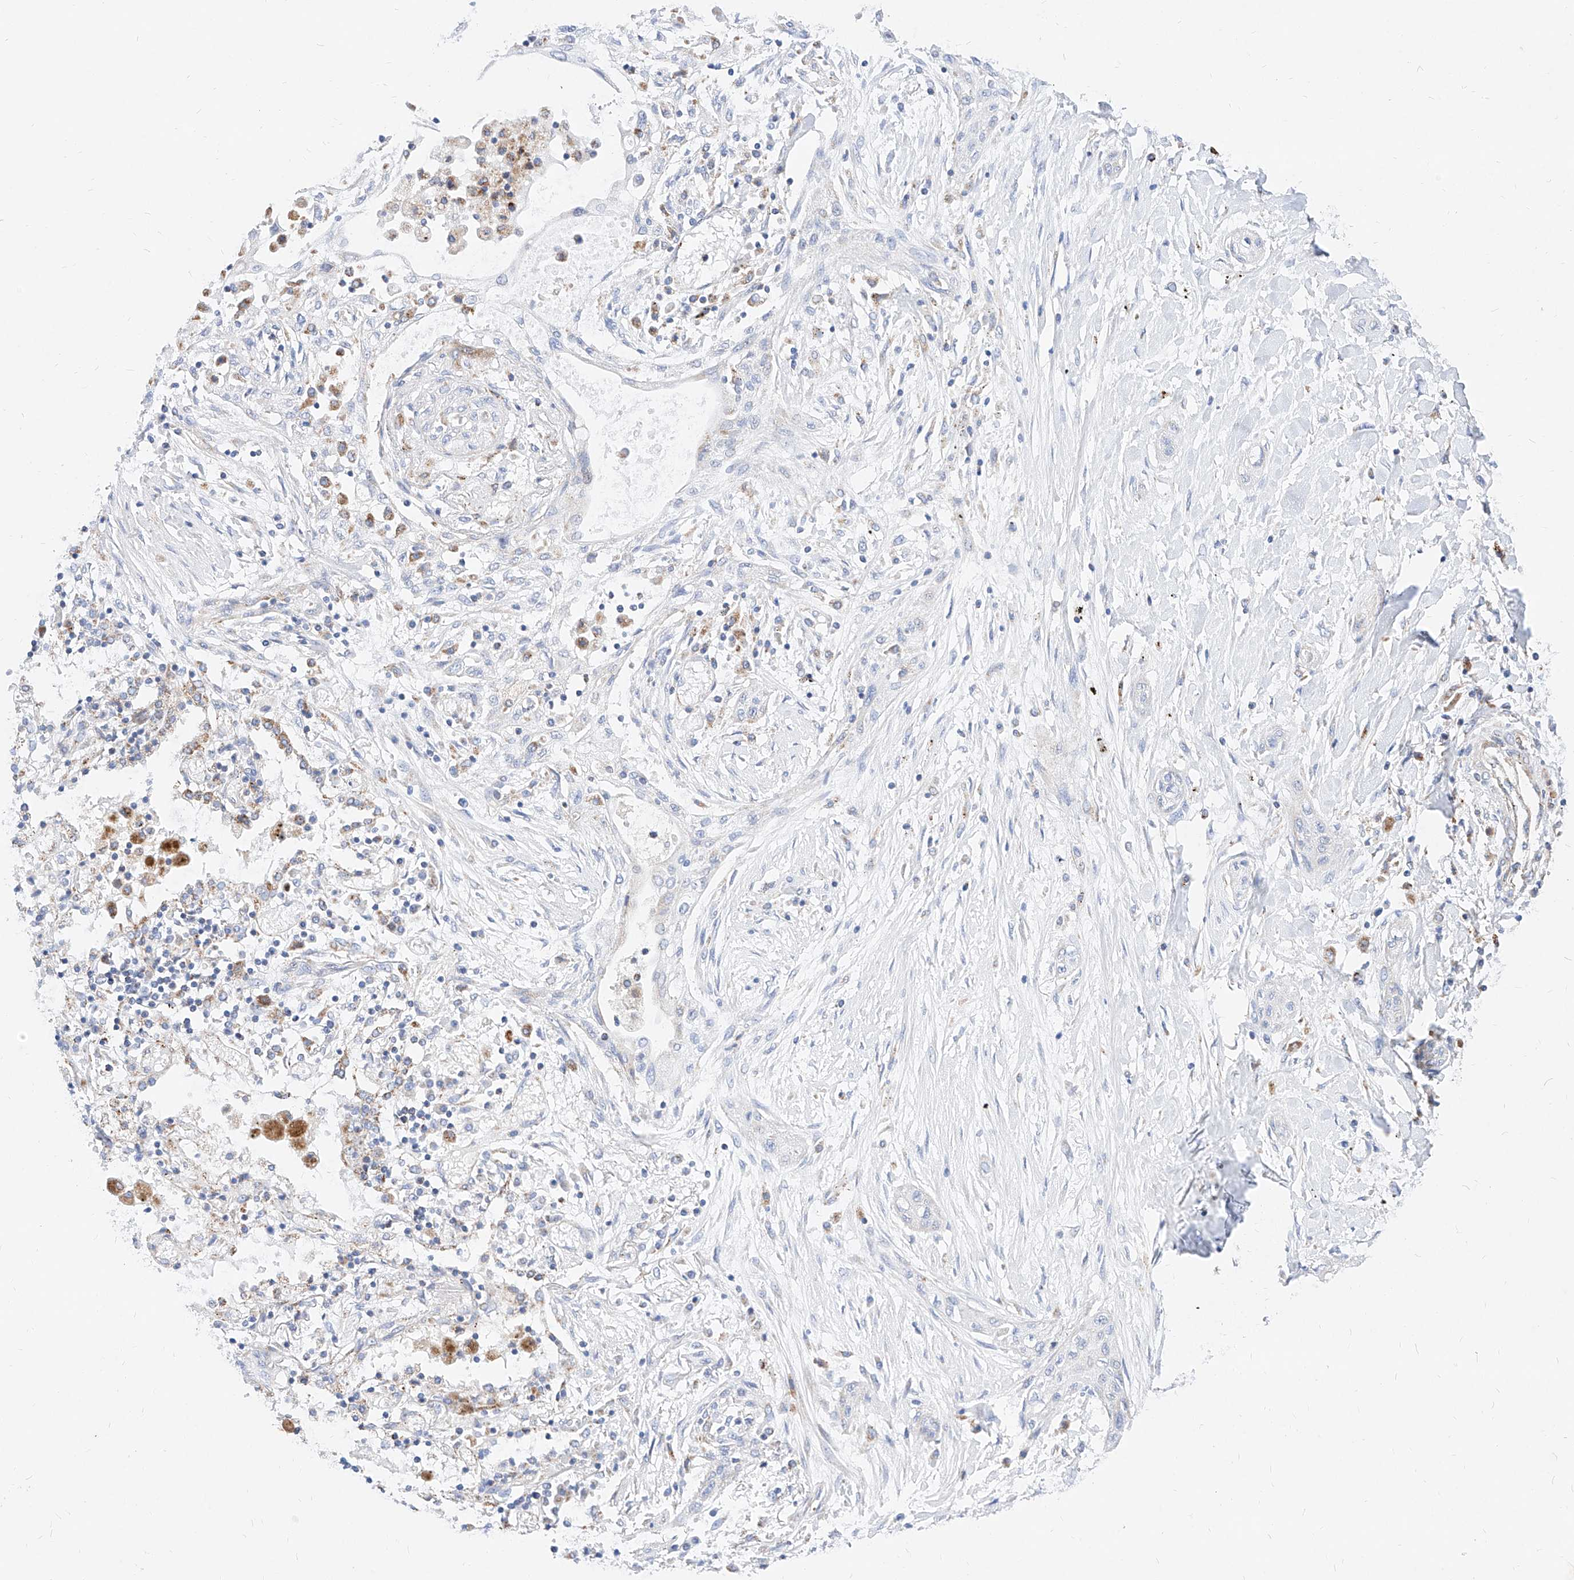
{"staining": {"intensity": "negative", "quantity": "none", "location": "none"}, "tissue": "lung cancer", "cell_type": "Tumor cells", "image_type": "cancer", "snomed": [{"axis": "morphology", "description": "Squamous cell carcinoma, NOS"}, {"axis": "topography", "description": "Lung"}], "caption": "This image is of lung cancer stained with immunohistochemistry to label a protein in brown with the nuclei are counter-stained blue. There is no expression in tumor cells.", "gene": "C6orf62", "patient": {"sex": "female", "age": 47}}